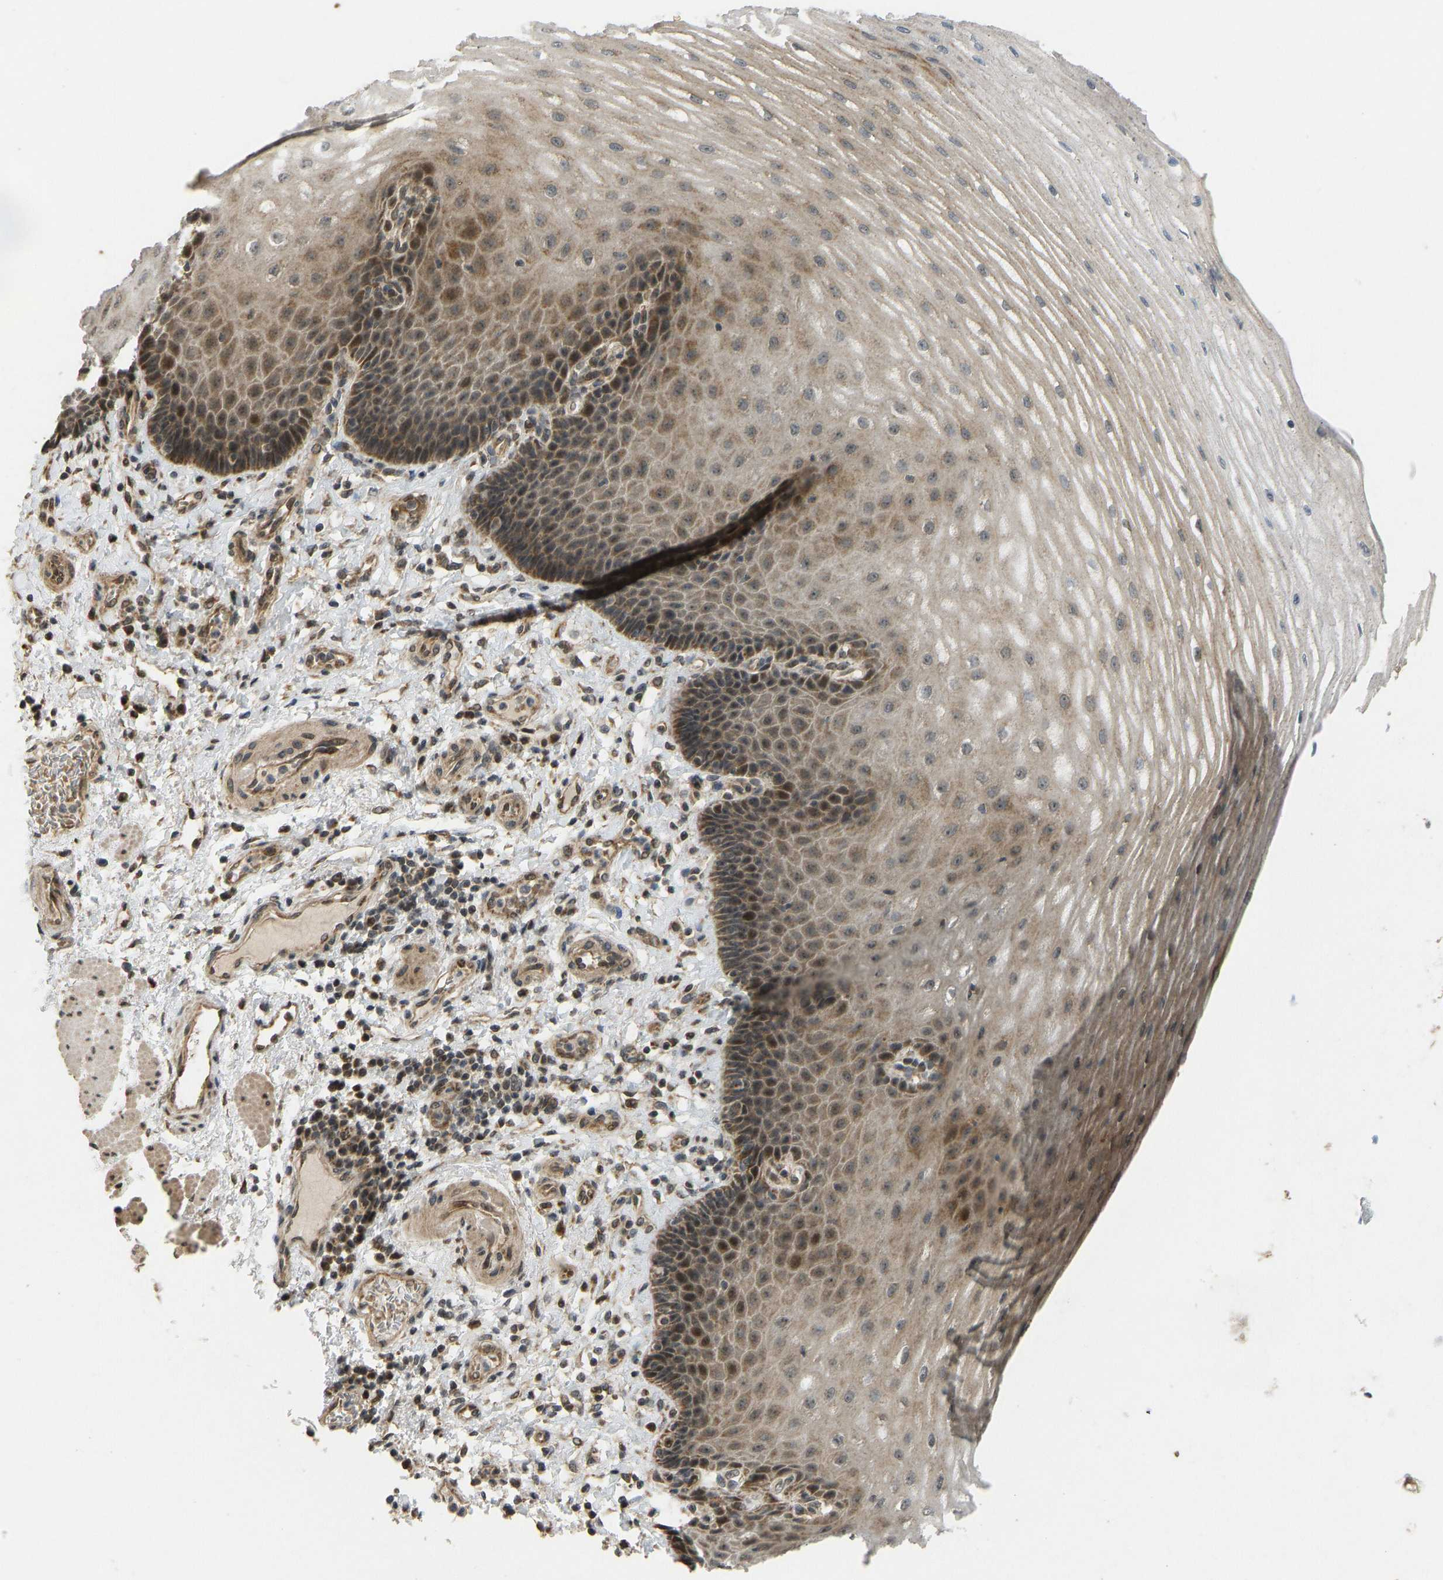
{"staining": {"intensity": "moderate", "quantity": "25%-75%", "location": "cytoplasmic/membranous,nuclear"}, "tissue": "esophagus", "cell_type": "Squamous epithelial cells", "image_type": "normal", "snomed": [{"axis": "morphology", "description": "Normal tissue, NOS"}, {"axis": "topography", "description": "Esophagus"}], "caption": "This is a micrograph of immunohistochemistry staining of benign esophagus, which shows moderate staining in the cytoplasmic/membranous,nuclear of squamous epithelial cells.", "gene": "ACADS", "patient": {"sex": "male", "age": 54}}